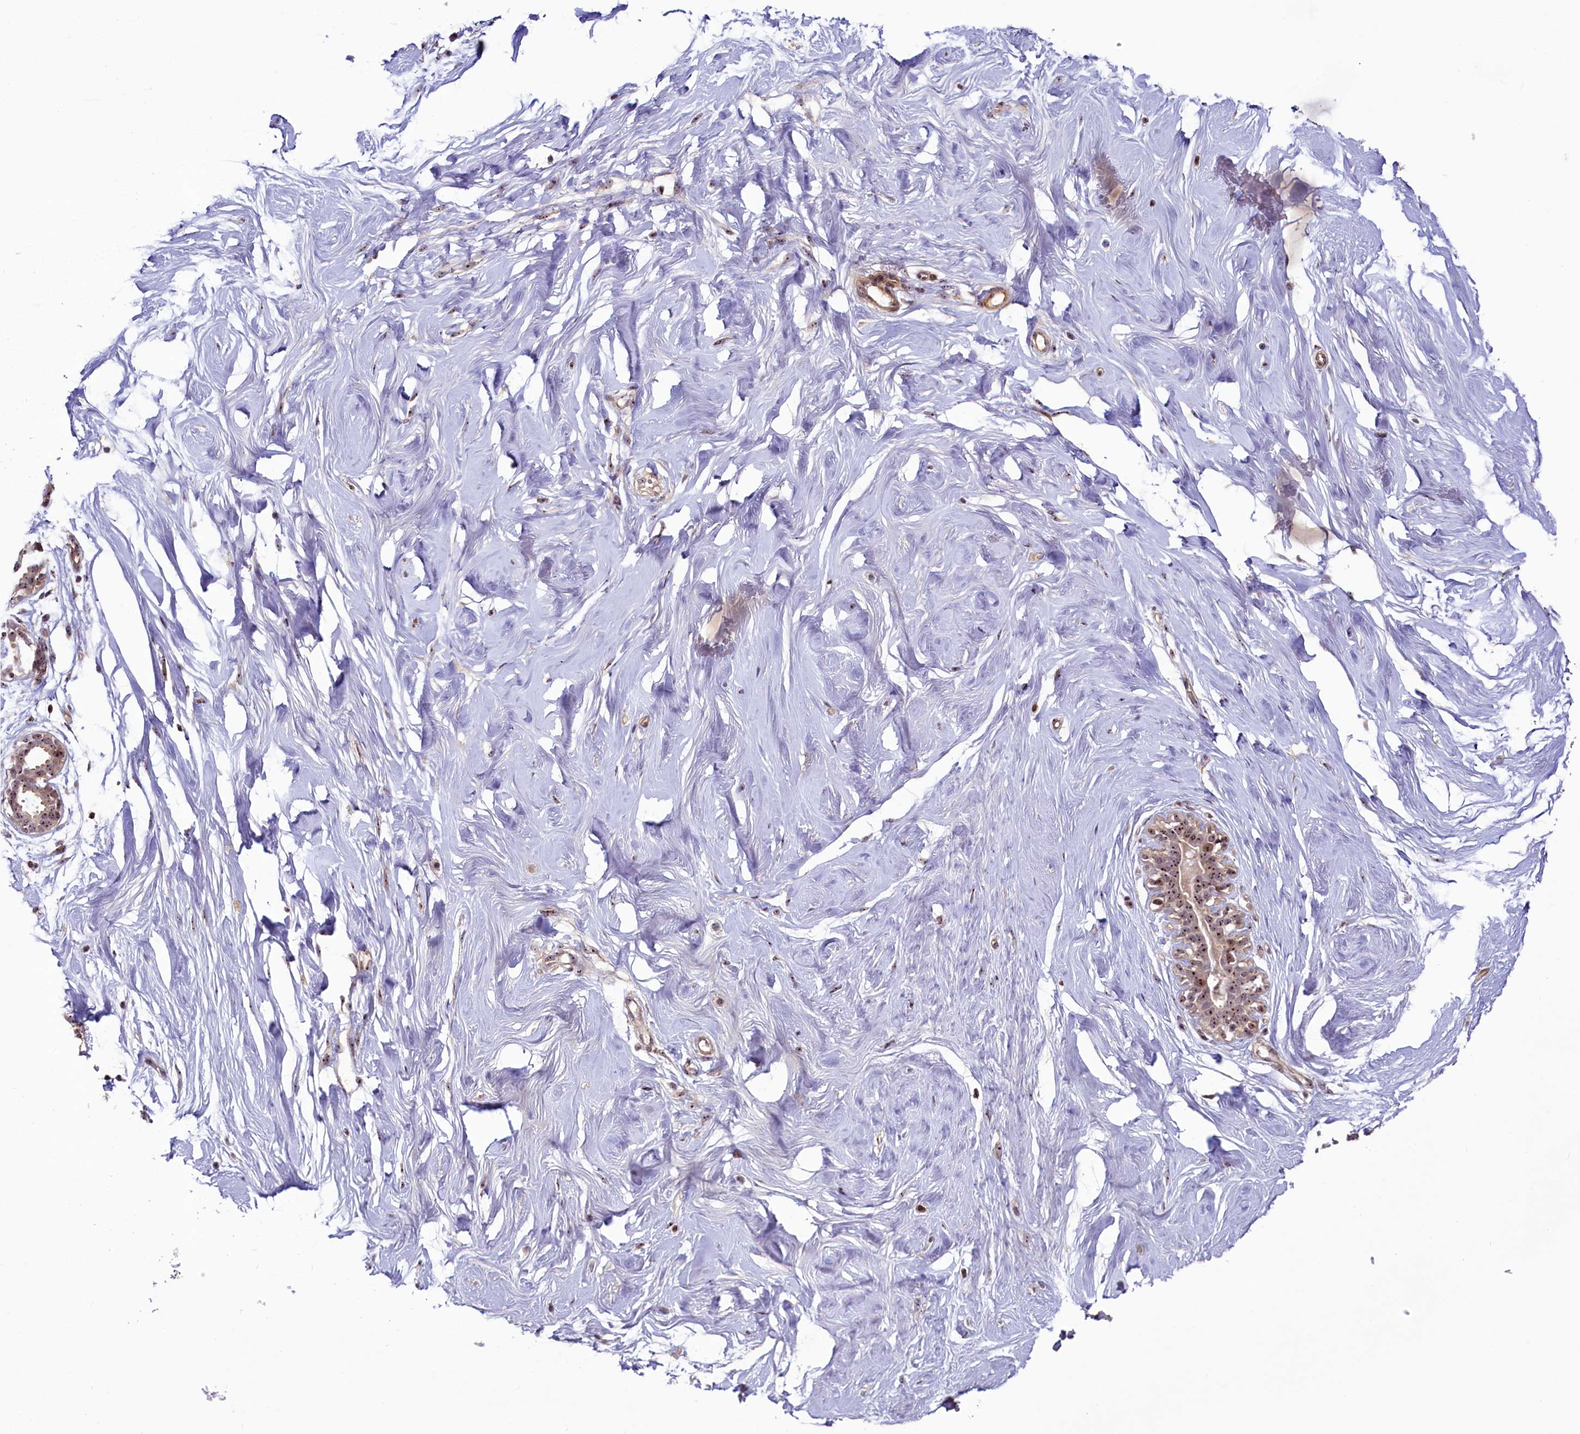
{"staining": {"intensity": "moderate", "quantity": ">75%", "location": "nuclear"}, "tissue": "breast", "cell_type": "Adipocytes", "image_type": "normal", "snomed": [{"axis": "morphology", "description": "Normal tissue, NOS"}, {"axis": "morphology", "description": "Adenoma, NOS"}, {"axis": "topography", "description": "Breast"}], "caption": "High-magnification brightfield microscopy of normal breast stained with DAB (3,3'-diaminobenzidine) (brown) and counterstained with hematoxylin (blue). adipocytes exhibit moderate nuclear positivity is present in approximately>75% of cells. The staining was performed using DAB to visualize the protein expression in brown, while the nuclei were stained in blue with hematoxylin (Magnification: 20x).", "gene": "TCOF1", "patient": {"sex": "female", "age": 23}}